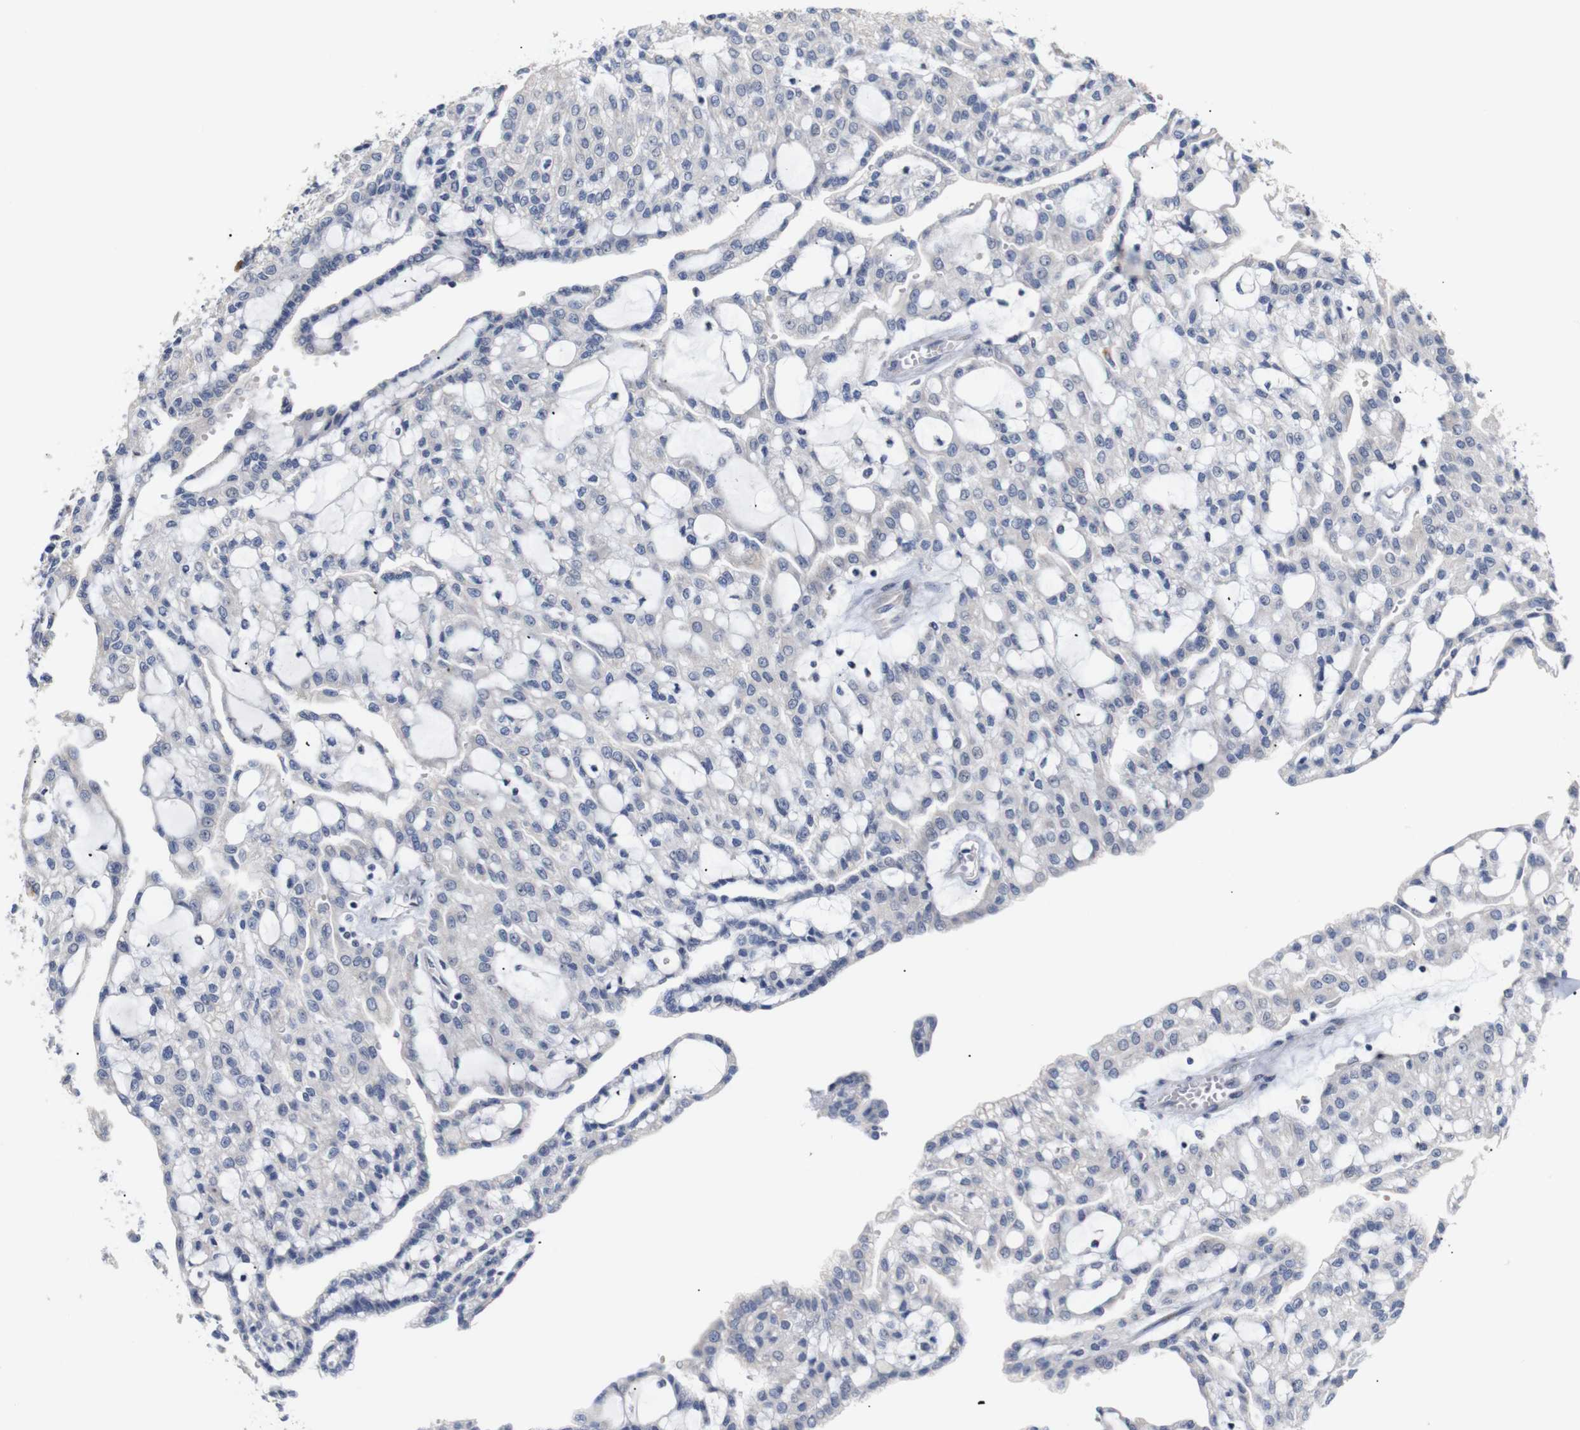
{"staining": {"intensity": "negative", "quantity": "none", "location": "none"}, "tissue": "renal cancer", "cell_type": "Tumor cells", "image_type": "cancer", "snomed": [{"axis": "morphology", "description": "Adenocarcinoma, NOS"}, {"axis": "topography", "description": "Kidney"}], "caption": "Histopathology image shows no significant protein positivity in tumor cells of renal adenocarcinoma.", "gene": "TRIM5", "patient": {"sex": "male", "age": 63}}